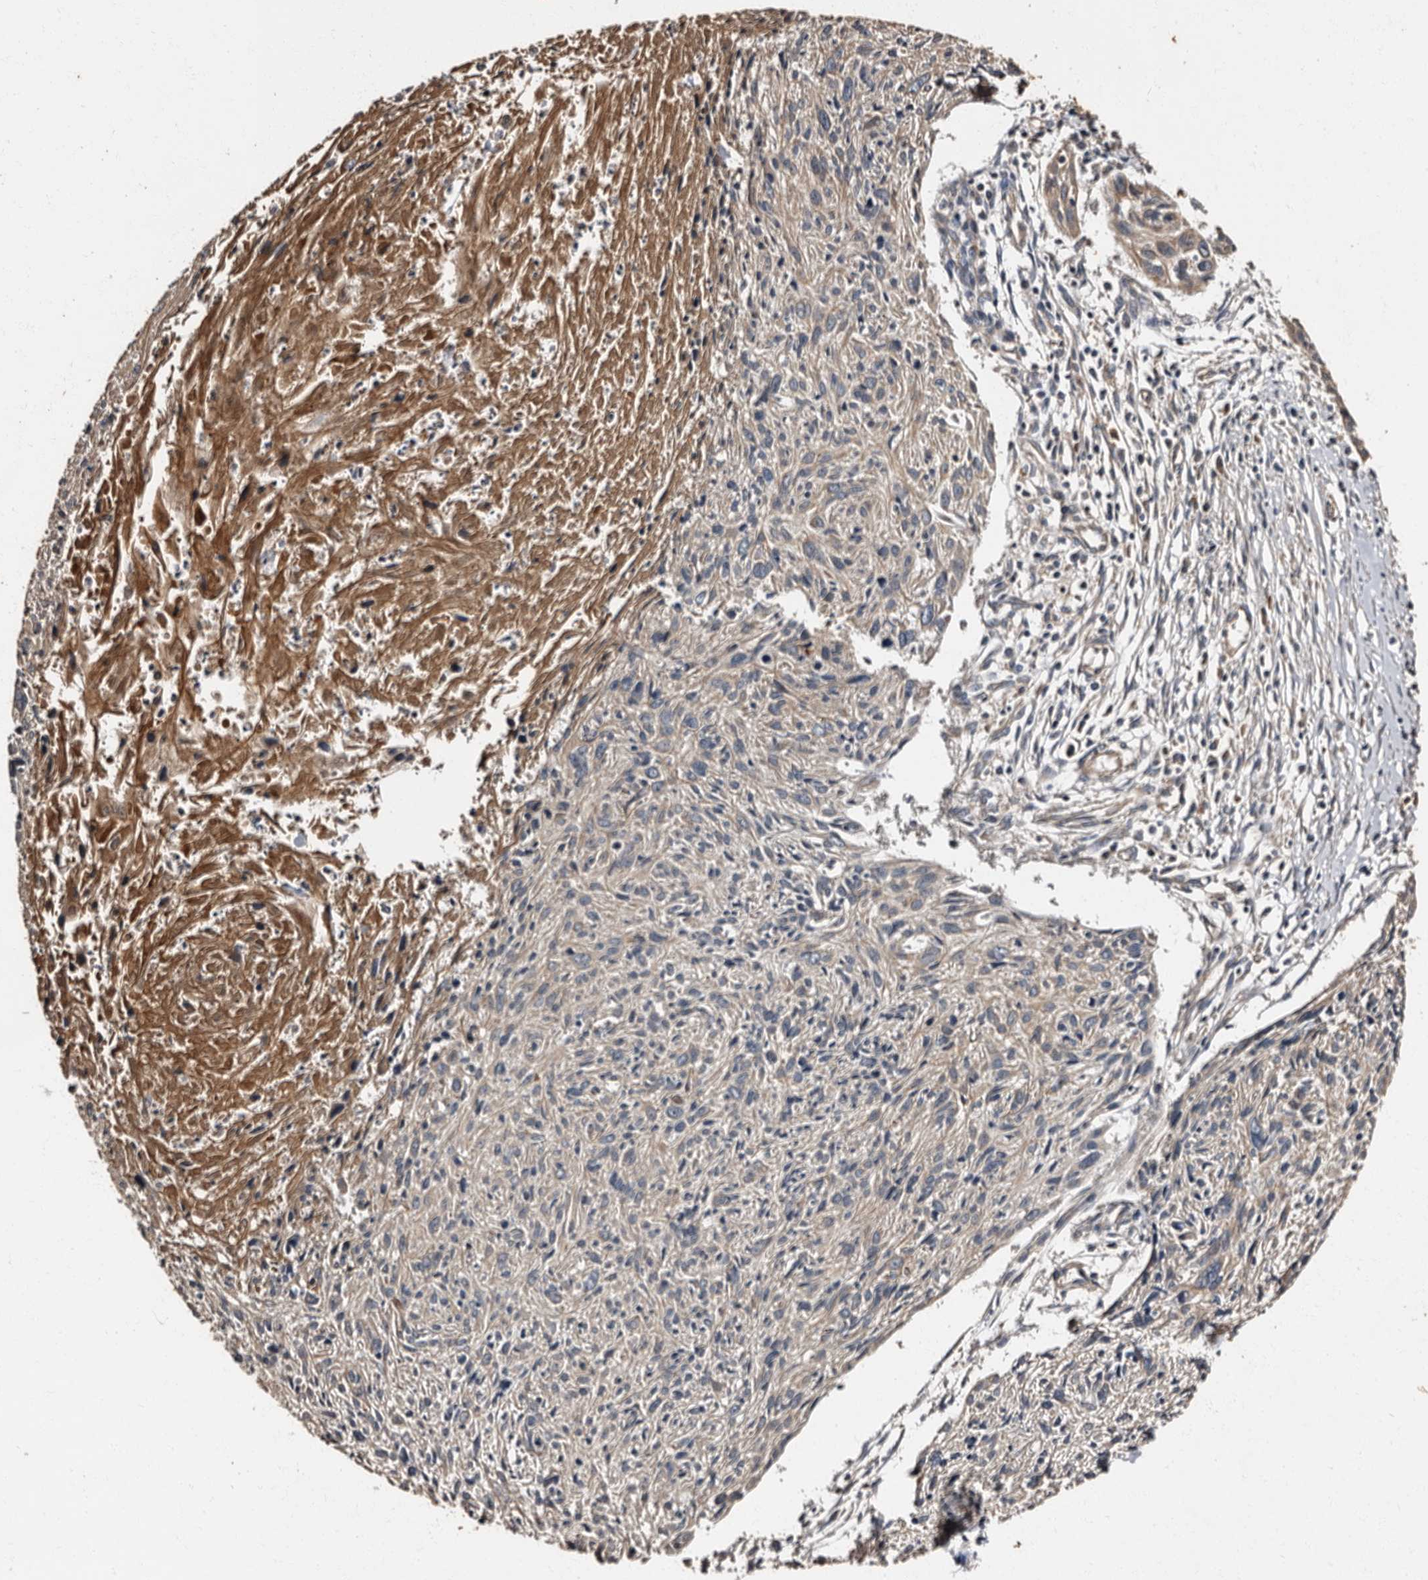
{"staining": {"intensity": "weak", "quantity": "<25%", "location": "cytoplasmic/membranous"}, "tissue": "cervical cancer", "cell_type": "Tumor cells", "image_type": "cancer", "snomed": [{"axis": "morphology", "description": "Squamous cell carcinoma, NOS"}, {"axis": "topography", "description": "Cervix"}], "caption": "IHC micrograph of neoplastic tissue: human cervical squamous cell carcinoma stained with DAB exhibits no significant protein expression in tumor cells.", "gene": "ADCK5", "patient": {"sex": "female", "age": 51}}